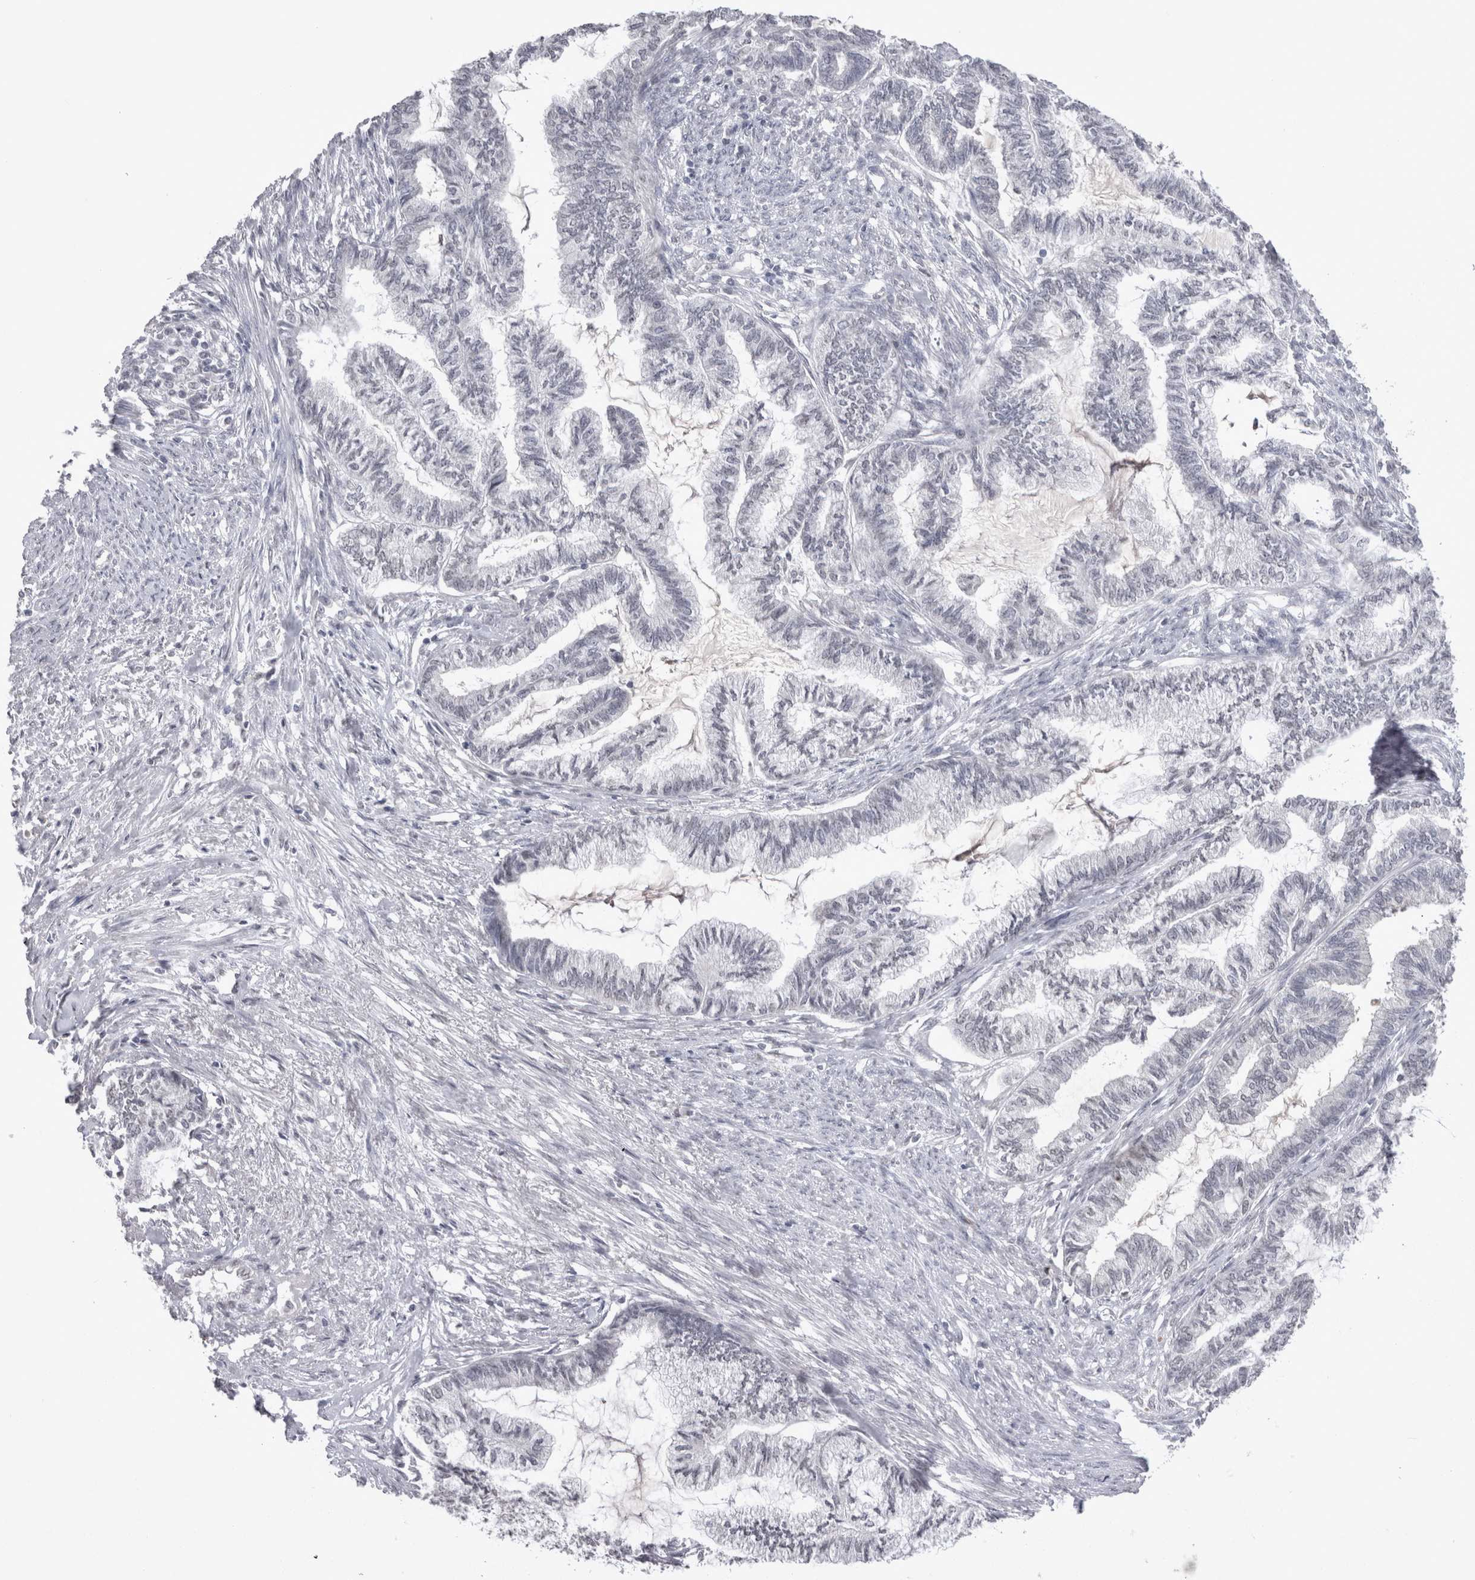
{"staining": {"intensity": "negative", "quantity": "none", "location": "none"}, "tissue": "endometrial cancer", "cell_type": "Tumor cells", "image_type": "cancer", "snomed": [{"axis": "morphology", "description": "Adenocarcinoma, NOS"}, {"axis": "topography", "description": "Endometrium"}], "caption": "Immunohistochemical staining of endometrial cancer reveals no significant staining in tumor cells.", "gene": "DDX4", "patient": {"sex": "female", "age": 86}}